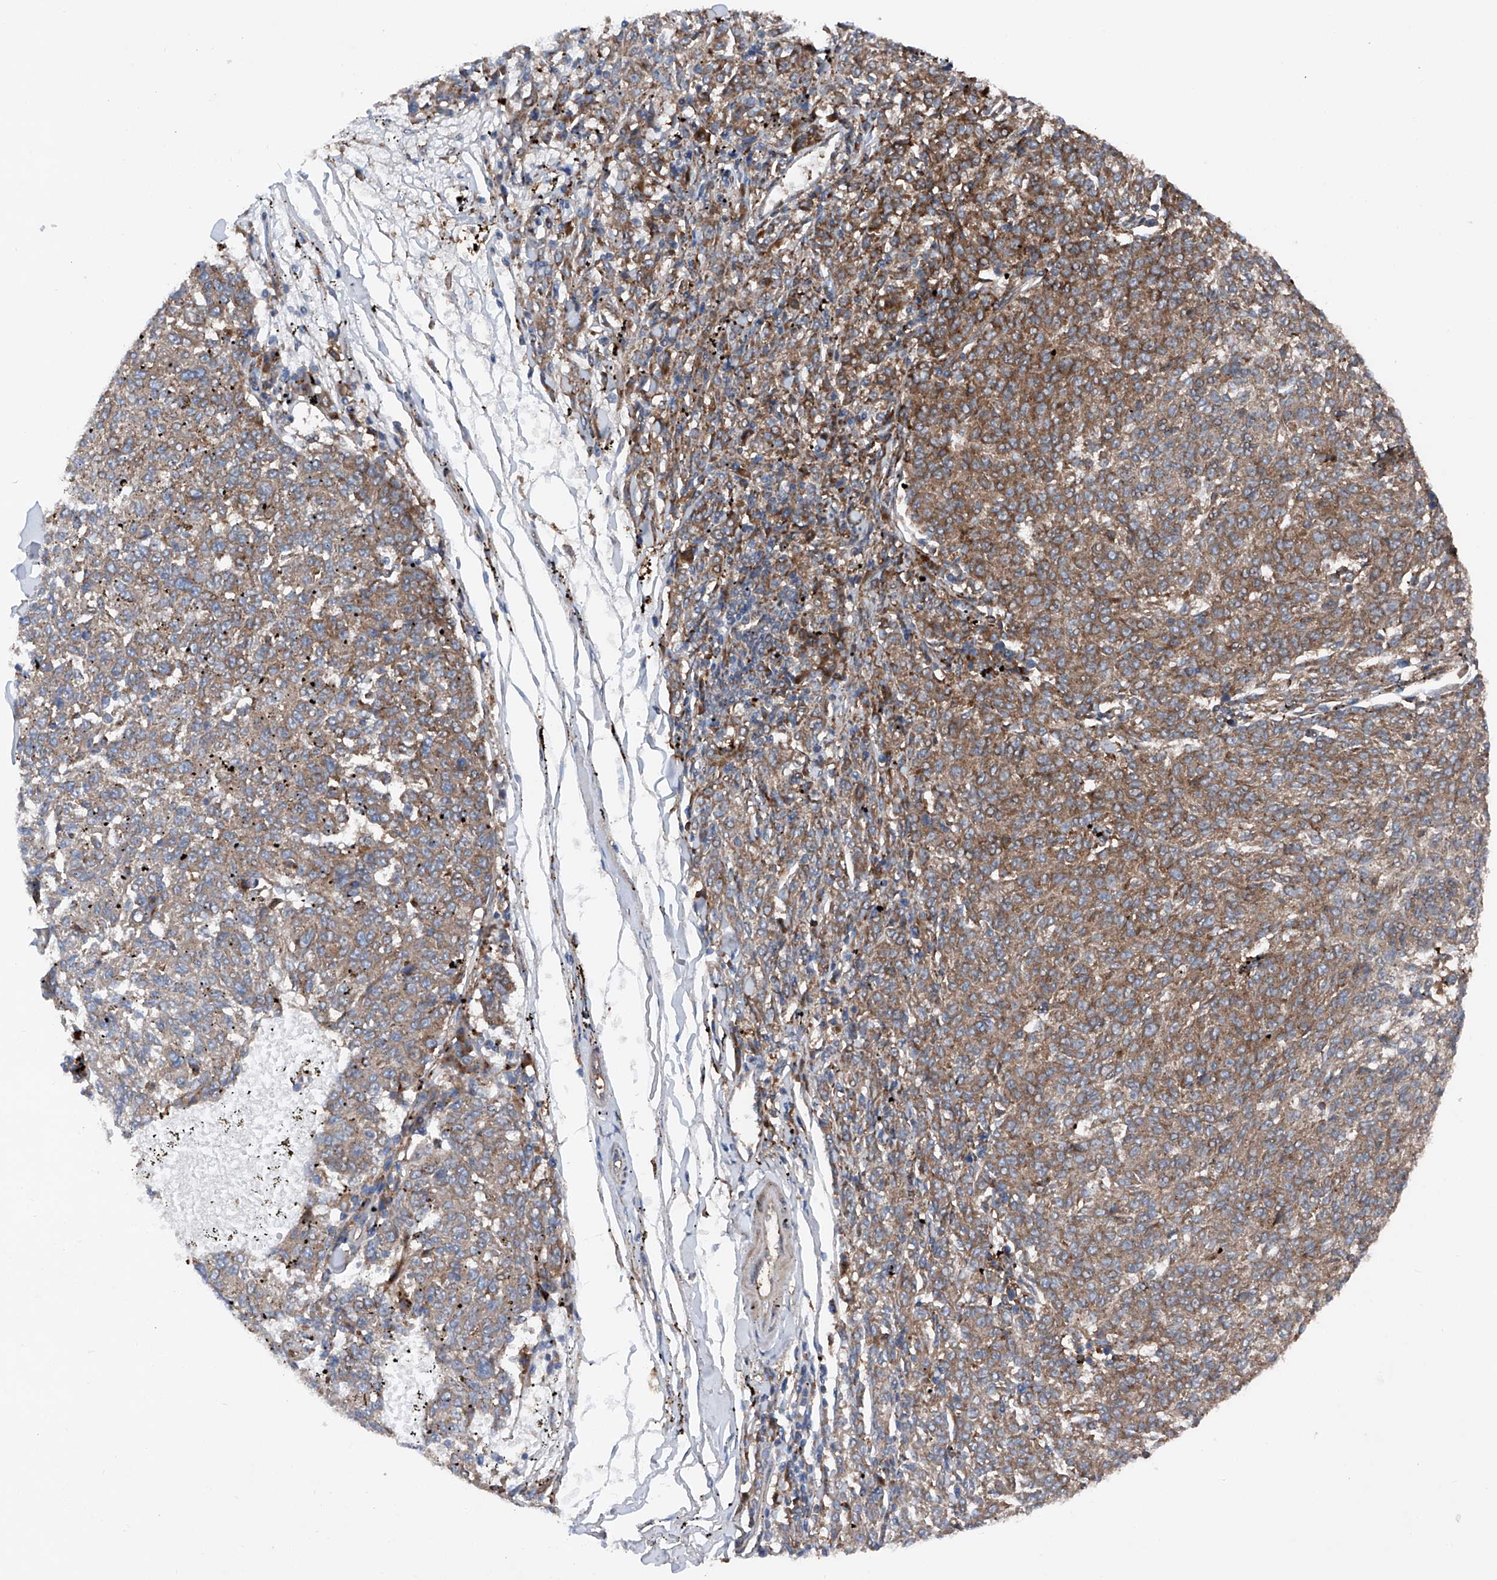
{"staining": {"intensity": "moderate", "quantity": ">75%", "location": "cytoplasmic/membranous"}, "tissue": "melanoma", "cell_type": "Tumor cells", "image_type": "cancer", "snomed": [{"axis": "morphology", "description": "Malignant melanoma, NOS"}, {"axis": "topography", "description": "Skin"}], "caption": "Immunohistochemistry (IHC) of human malignant melanoma shows medium levels of moderate cytoplasmic/membranous staining in about >75% of tumor cells. The staining was performed using DAB to visualize the protein expression in brown, while the nuclei were stained in blue with hematoxylin (Magnification: 20x).", "gene": "DAD1", "patient": {"sex": "female", "age": 72}}